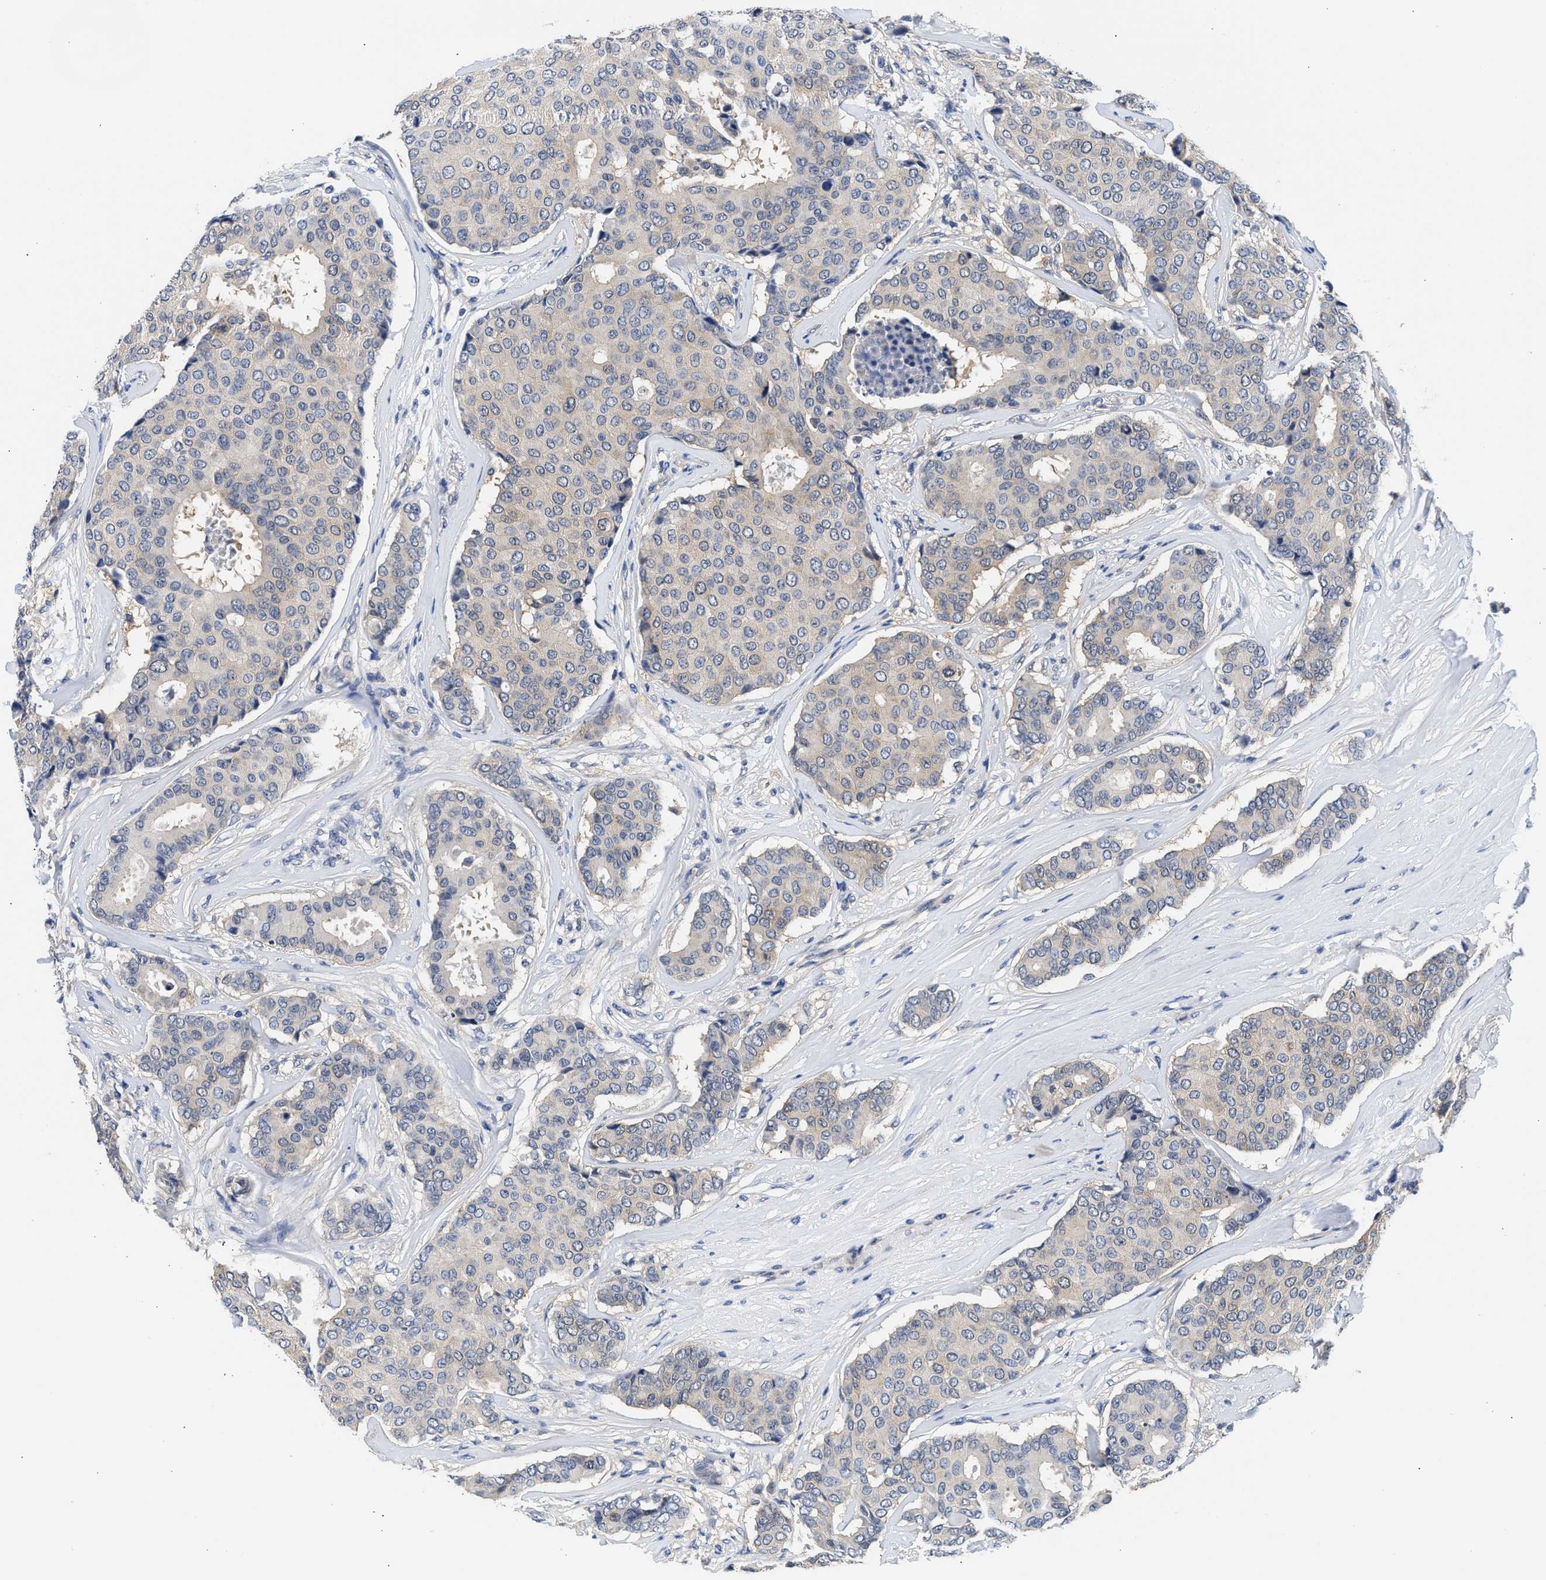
{"staining": {"intensity": "negative", "quantity": "none", "location": "none"}, "tissue": "breast cancer", "cell_type": "Tumor cells", "image_type": "cancer", "snomed": [{"axis": "morphology", "description": "Duct carcinoma"}, {"axis": "topography", "description": "Breast"}], "caption": "The histopathology image shows no significant positivity in tumor cells of breast cancer (intraductal carcinoma).", "gene": "XPO5", "patient": {"sex": "female", "age": 75}}